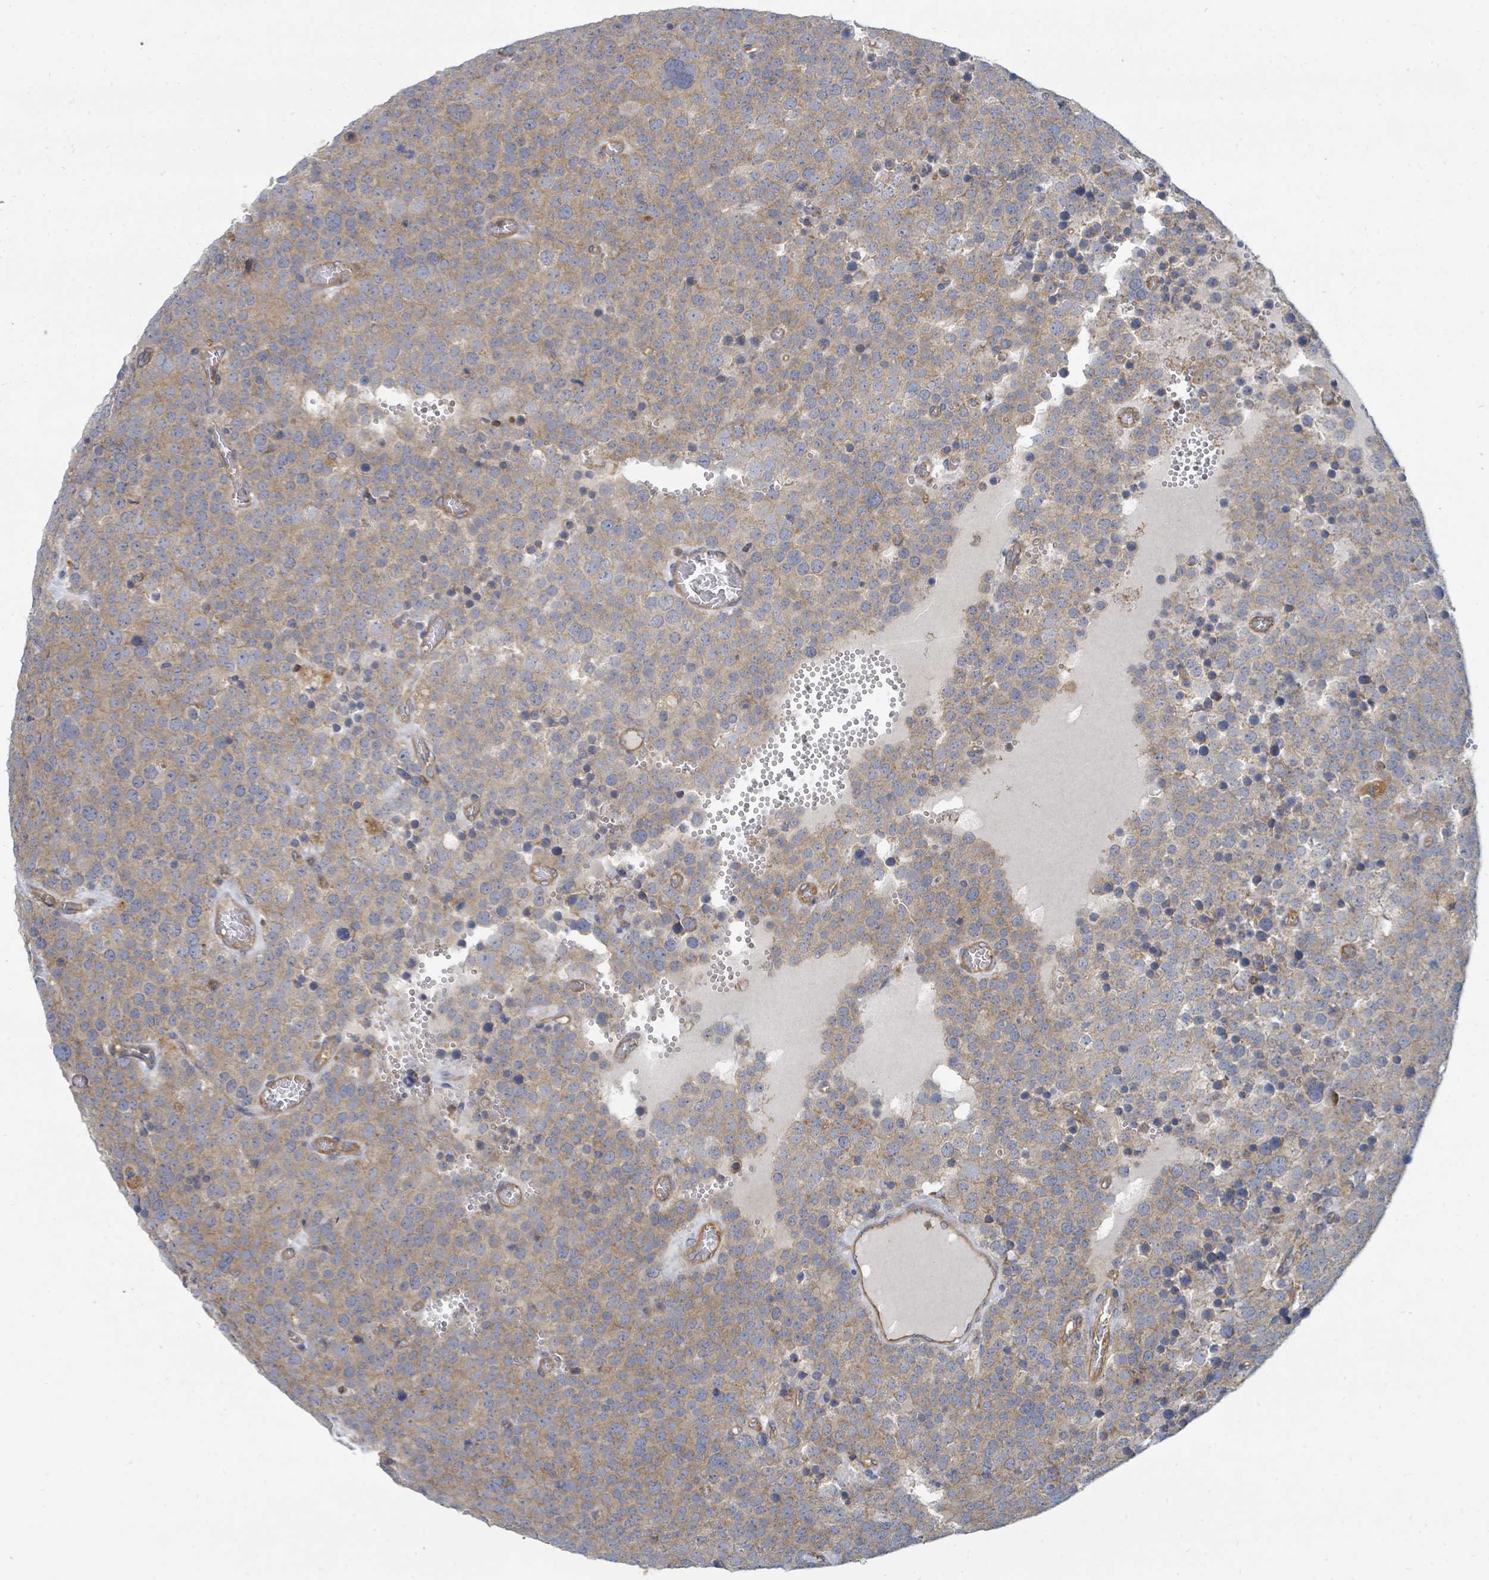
{"staining": {"intensity": "moderate", "quantity": ">75%", "location": "cytoplasmic/membranous"}, "tissue": "testis cancer", "cell_type": "Tumor cells", "image_type": "cancer", "snomed": [{"axis": "morphology", "description": "Normal tissue, NOS"}, {"axis": "morphology", "description": "Seminoma, NOS"}, {"axis": "topography", "description": "Testis"}], "caption": "Brown immunohistochemical staining in human seminoma (testis) reveals moderate cytoplasmic/membranous expression in about >75% of tumor cells.", "gene": "BOLA2B", "patient": {"sex": "male", "age": 71}}